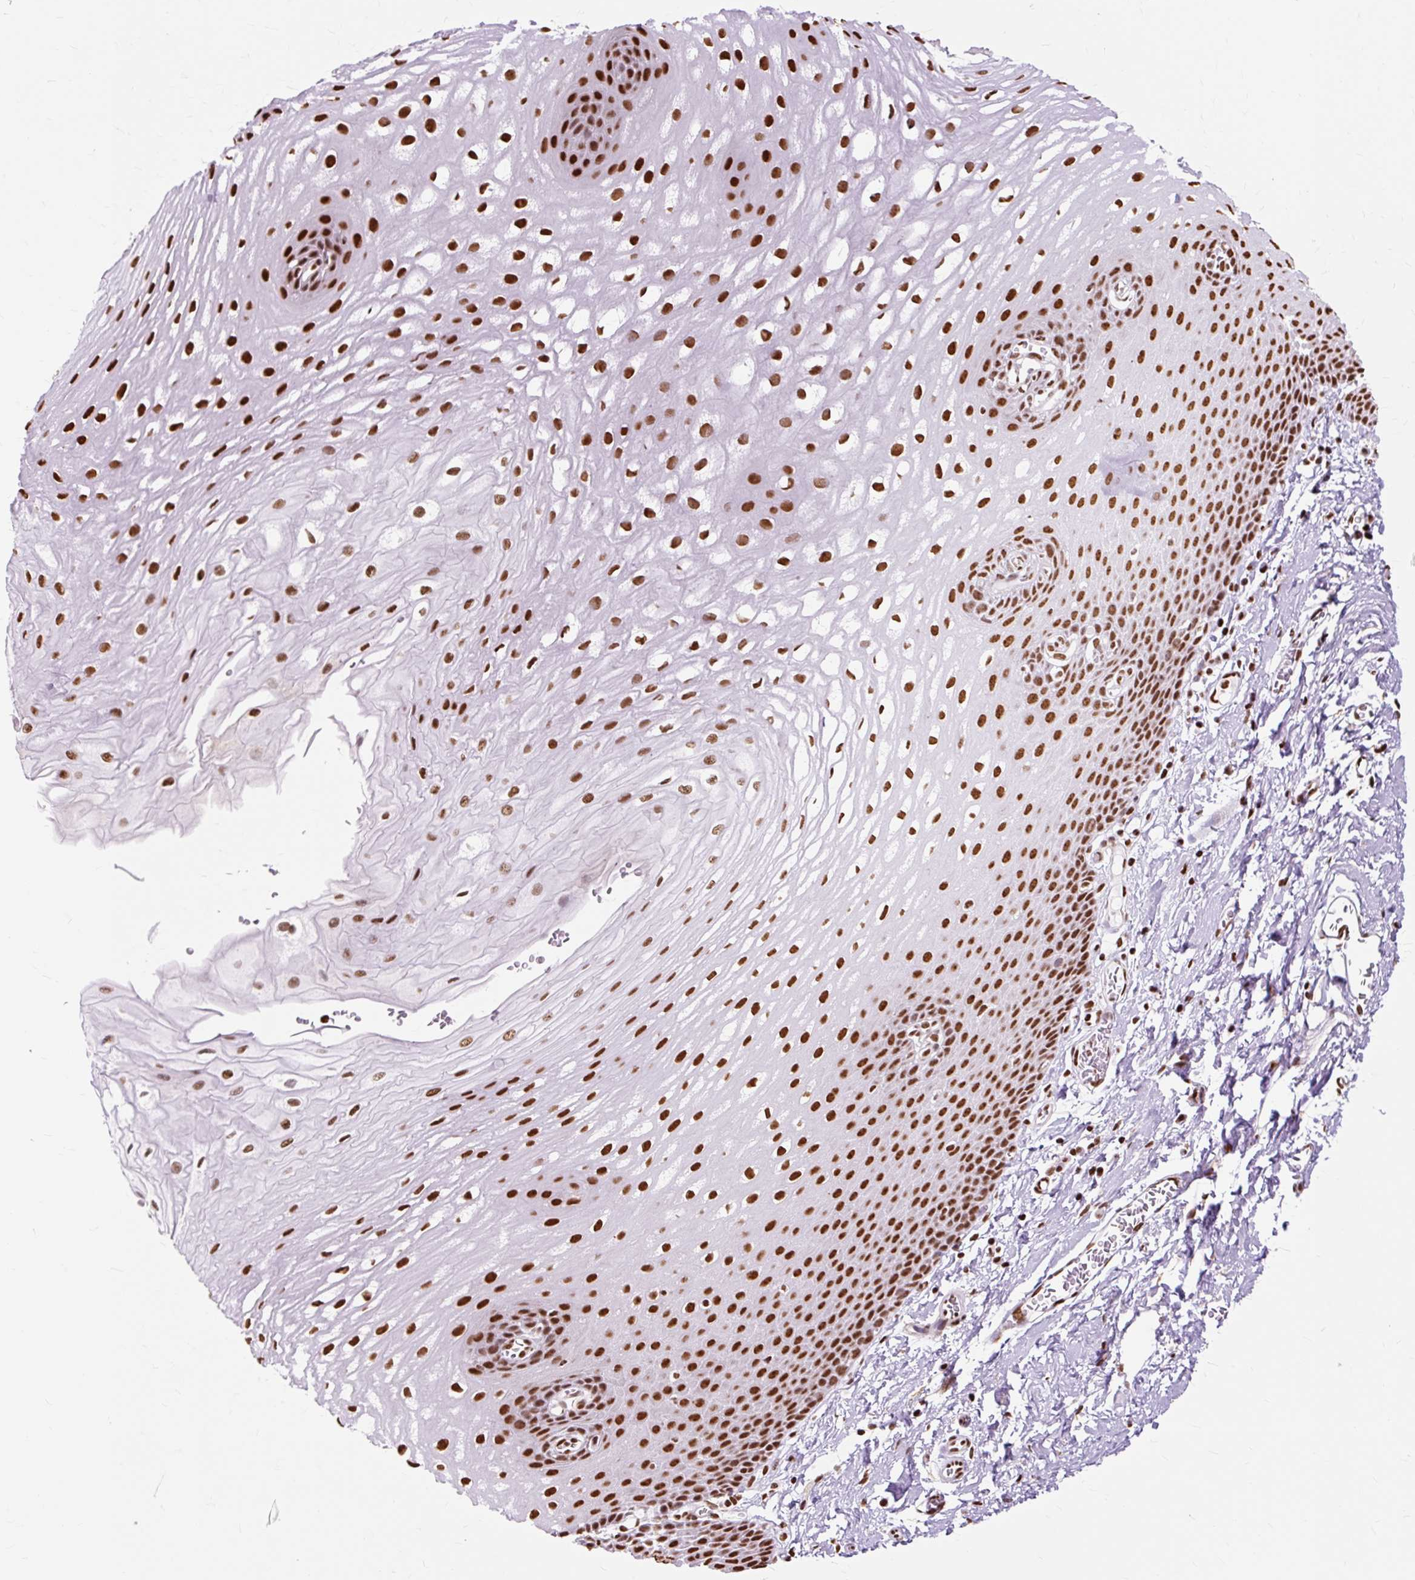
{"staining": {"intensity": "strong", "quantity": ">75%", "location": "nuclear"}, "tissue": "esophagus", "cell_type": "Squamous epithelial cells", "image_type": "normal", "snomed": [{"axis": "morphology", "description": "Normal tissue, NOS"}, {"axis": "topography", "description": "Esophagus"}], "caption": "IHC histopathology image of benign human esophagus stained for a protein (brown), which shows high levels of strong nuclear staining in approximately >75% of squamous epithelial cells.", "gene": "XRCC6", "patient": {"sex": "male", "age": 70}}